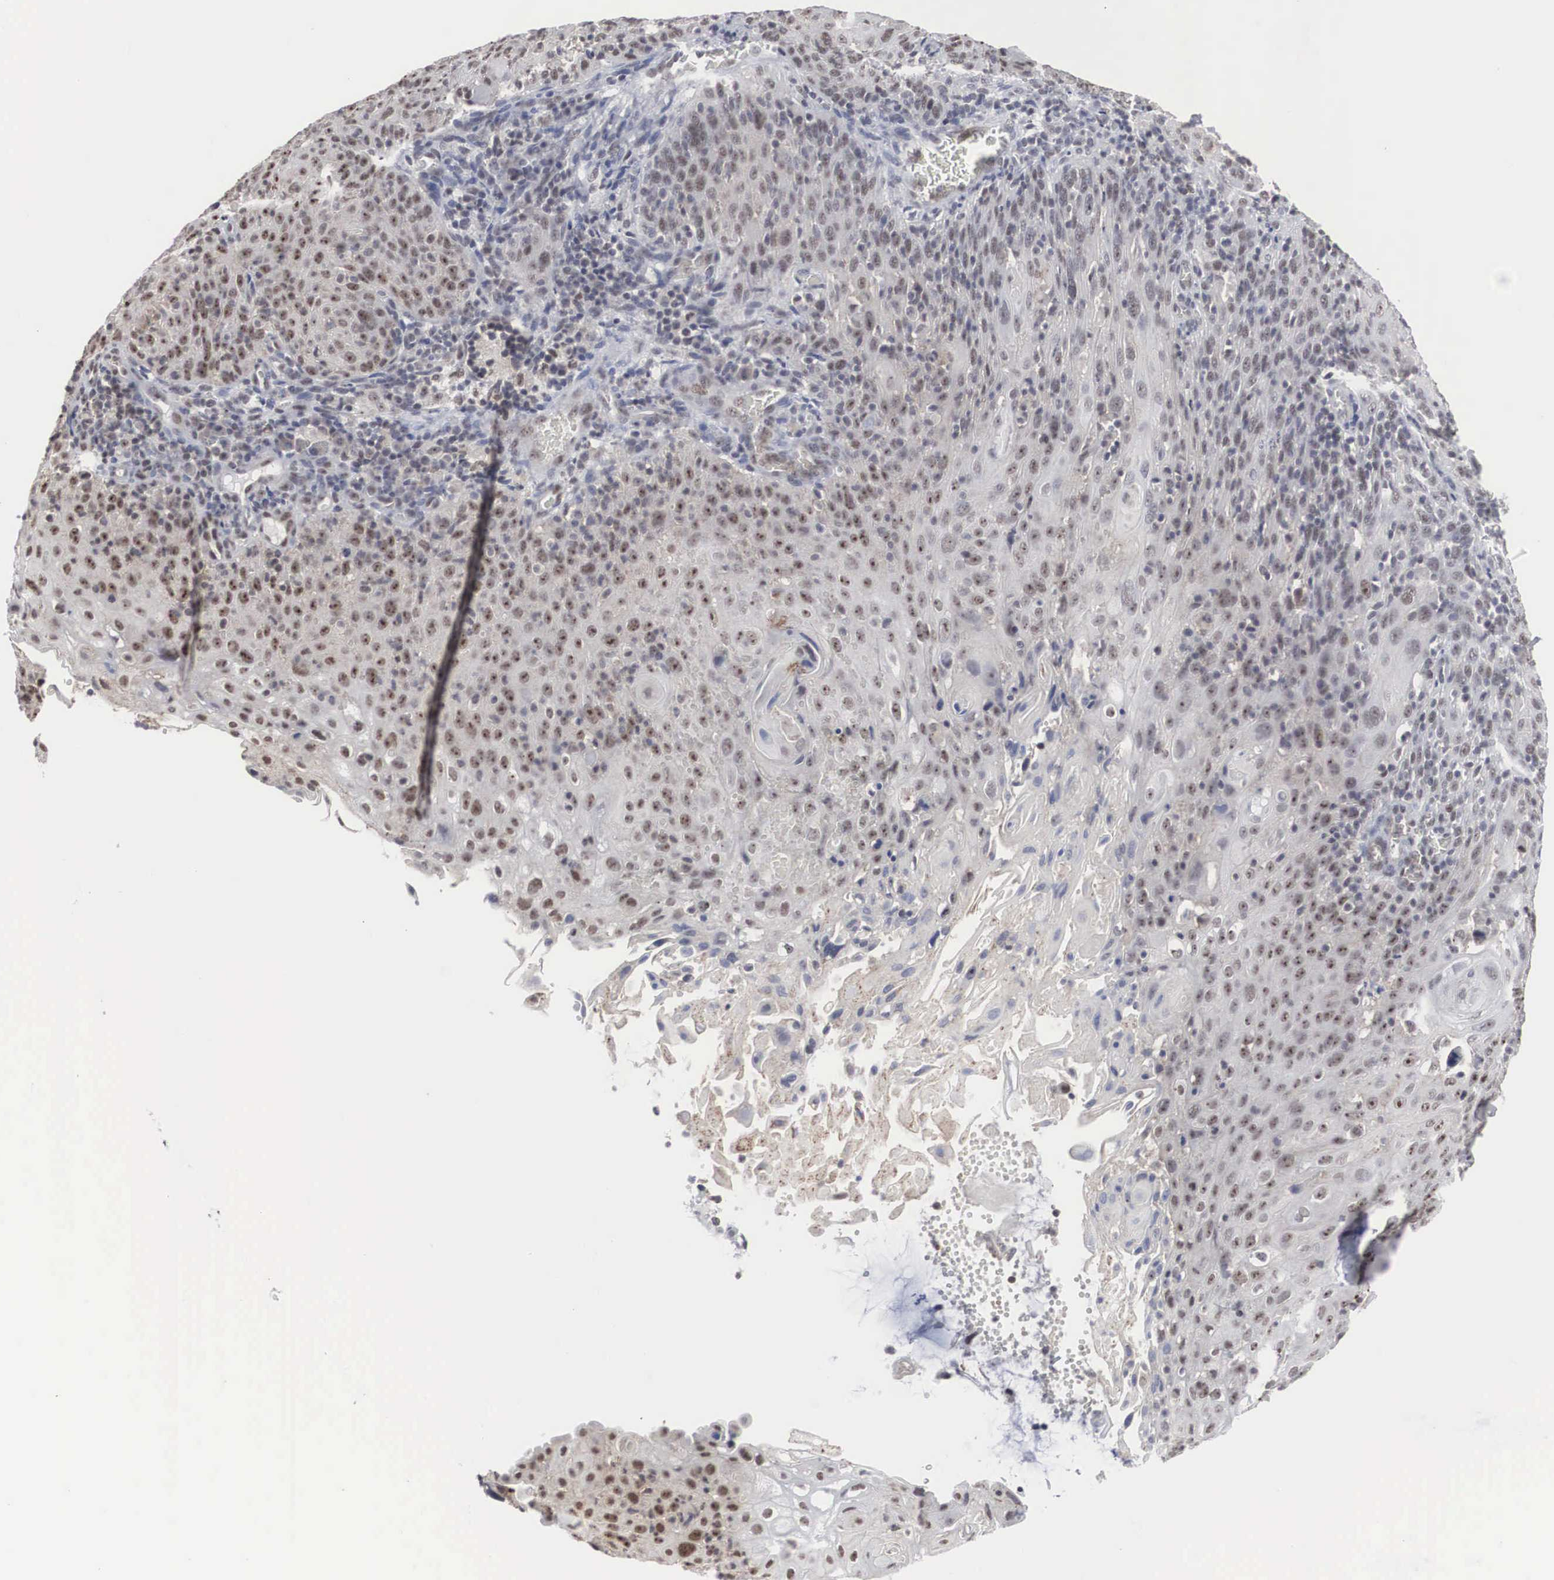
{"staining": {"intensity": "weak", "quantity": ">75%", "location": "nuclear"}, "tissue": "cervical cancer", "cell_type": "Tumor cells", "image_type": "cancer", "snomed": [{"axis": "morphology", "description": "Squamous cell carcinoma, NOS"}, {"axis": "topography", "description": "Cervix"}], "caption": "IHC (DAB (3,3'-diaminobenzidine)) staining of human squamous cell carcinoma (cervical) displays weak nuclear protein expression in about >75% of tumor cells.", "gene": "AUTS2", "patient": {"sex": "female", "age": 54}}